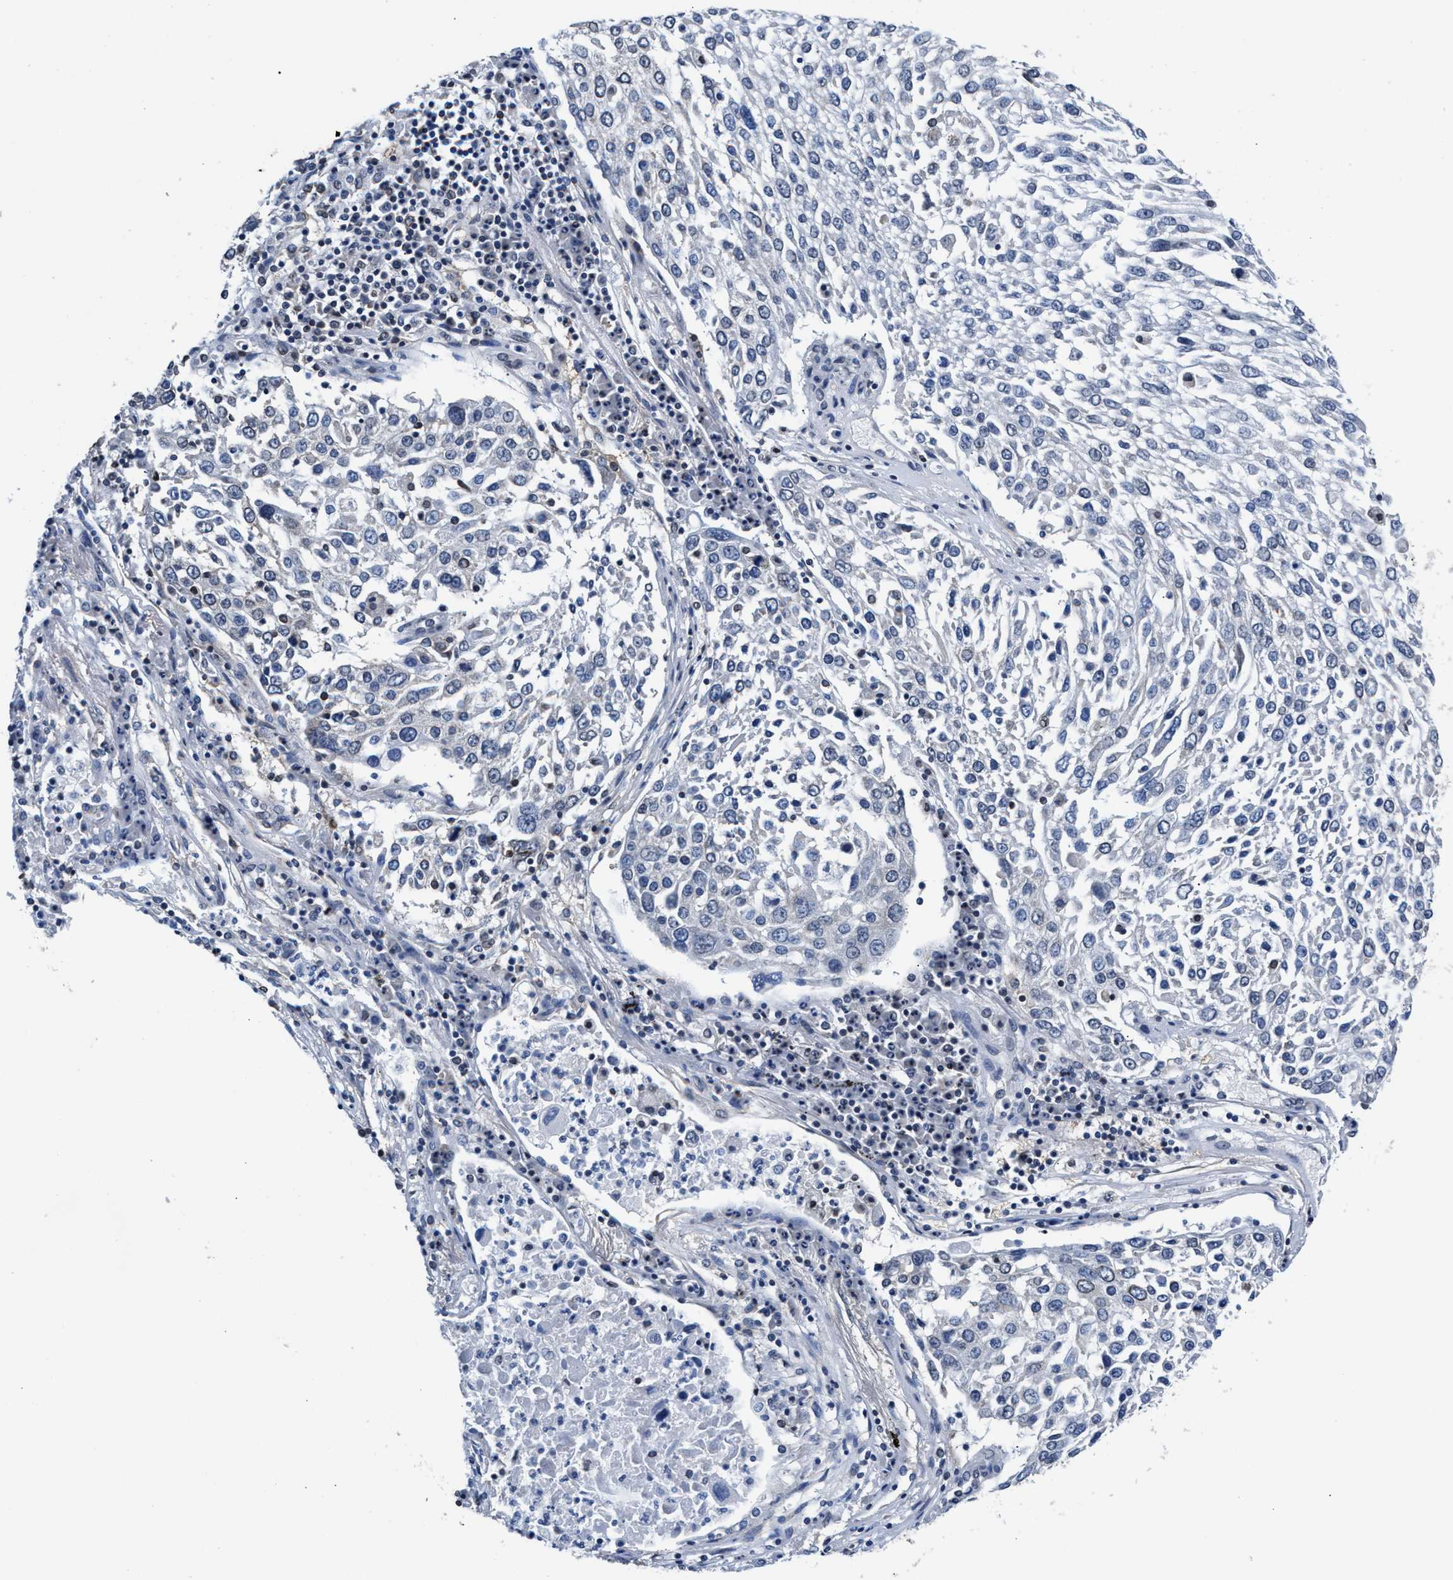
{"staining": {"intensity": "negative", "quantity": "none", "location": "none"}, "tissue": "lung cancer", "cell_type": "Tumor cells", "image_type": "cancer", "snomed": [{"axis": "morphology", "description": "Squamous cell carcinoma, NOS"}, {"axis": "topography", "description": "Lung"}], "caption": "There is no significant positivity in tumor cells of lung cancer (squamous cell carcinoma). (Stains: DAB (3,3'-diaminobenzidine) immunohistochemistry (IHC) with hematoxylin counter stain, Microscopy: brightfield microscopy at high magnification).", "gene": "MYH3", "patient": {"sex": "male", "age": 65}}